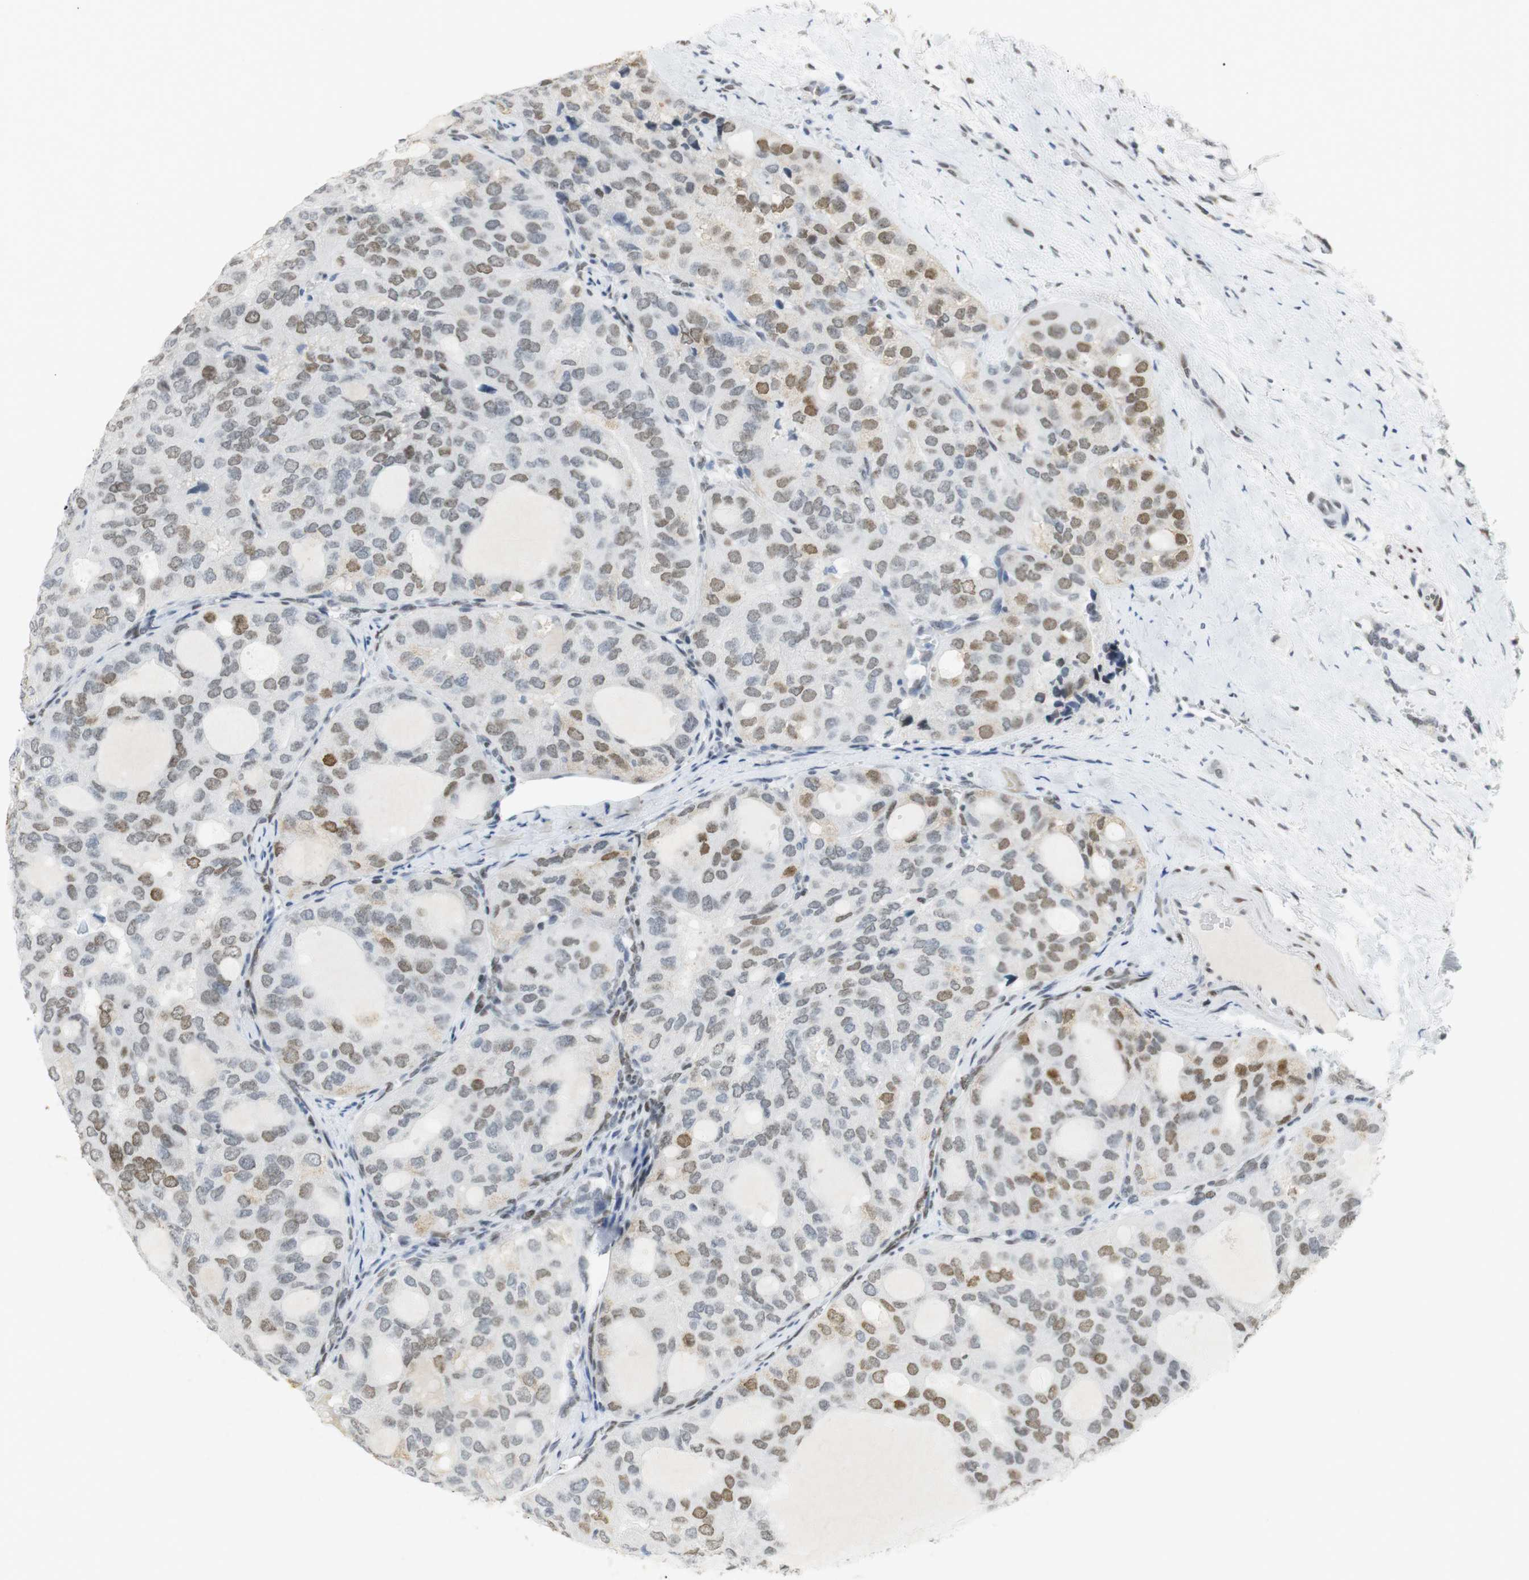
{"staining": {"intensity": "moderate", "quantity": "25%-75%", "location": "nuclear"}, "tissue": "thyroid cancer", "cell_type": "Tumor cells", "image_type": "cancer", "snomed": [{"axis": "morphology", "description": "Follicular adenoma carcinoma, NOS"}, {"axis": "topography", "description": "Thyroid gland"}], "caption": "Follicular adenoma carcinoma (thyroid) stained for a protein (brown) exhibits moderate nuclear positive positivity in approximately 25%-75% of tumor cells.", "gene": "BMI1", "patient": {"sex": "male", "age": 75}}